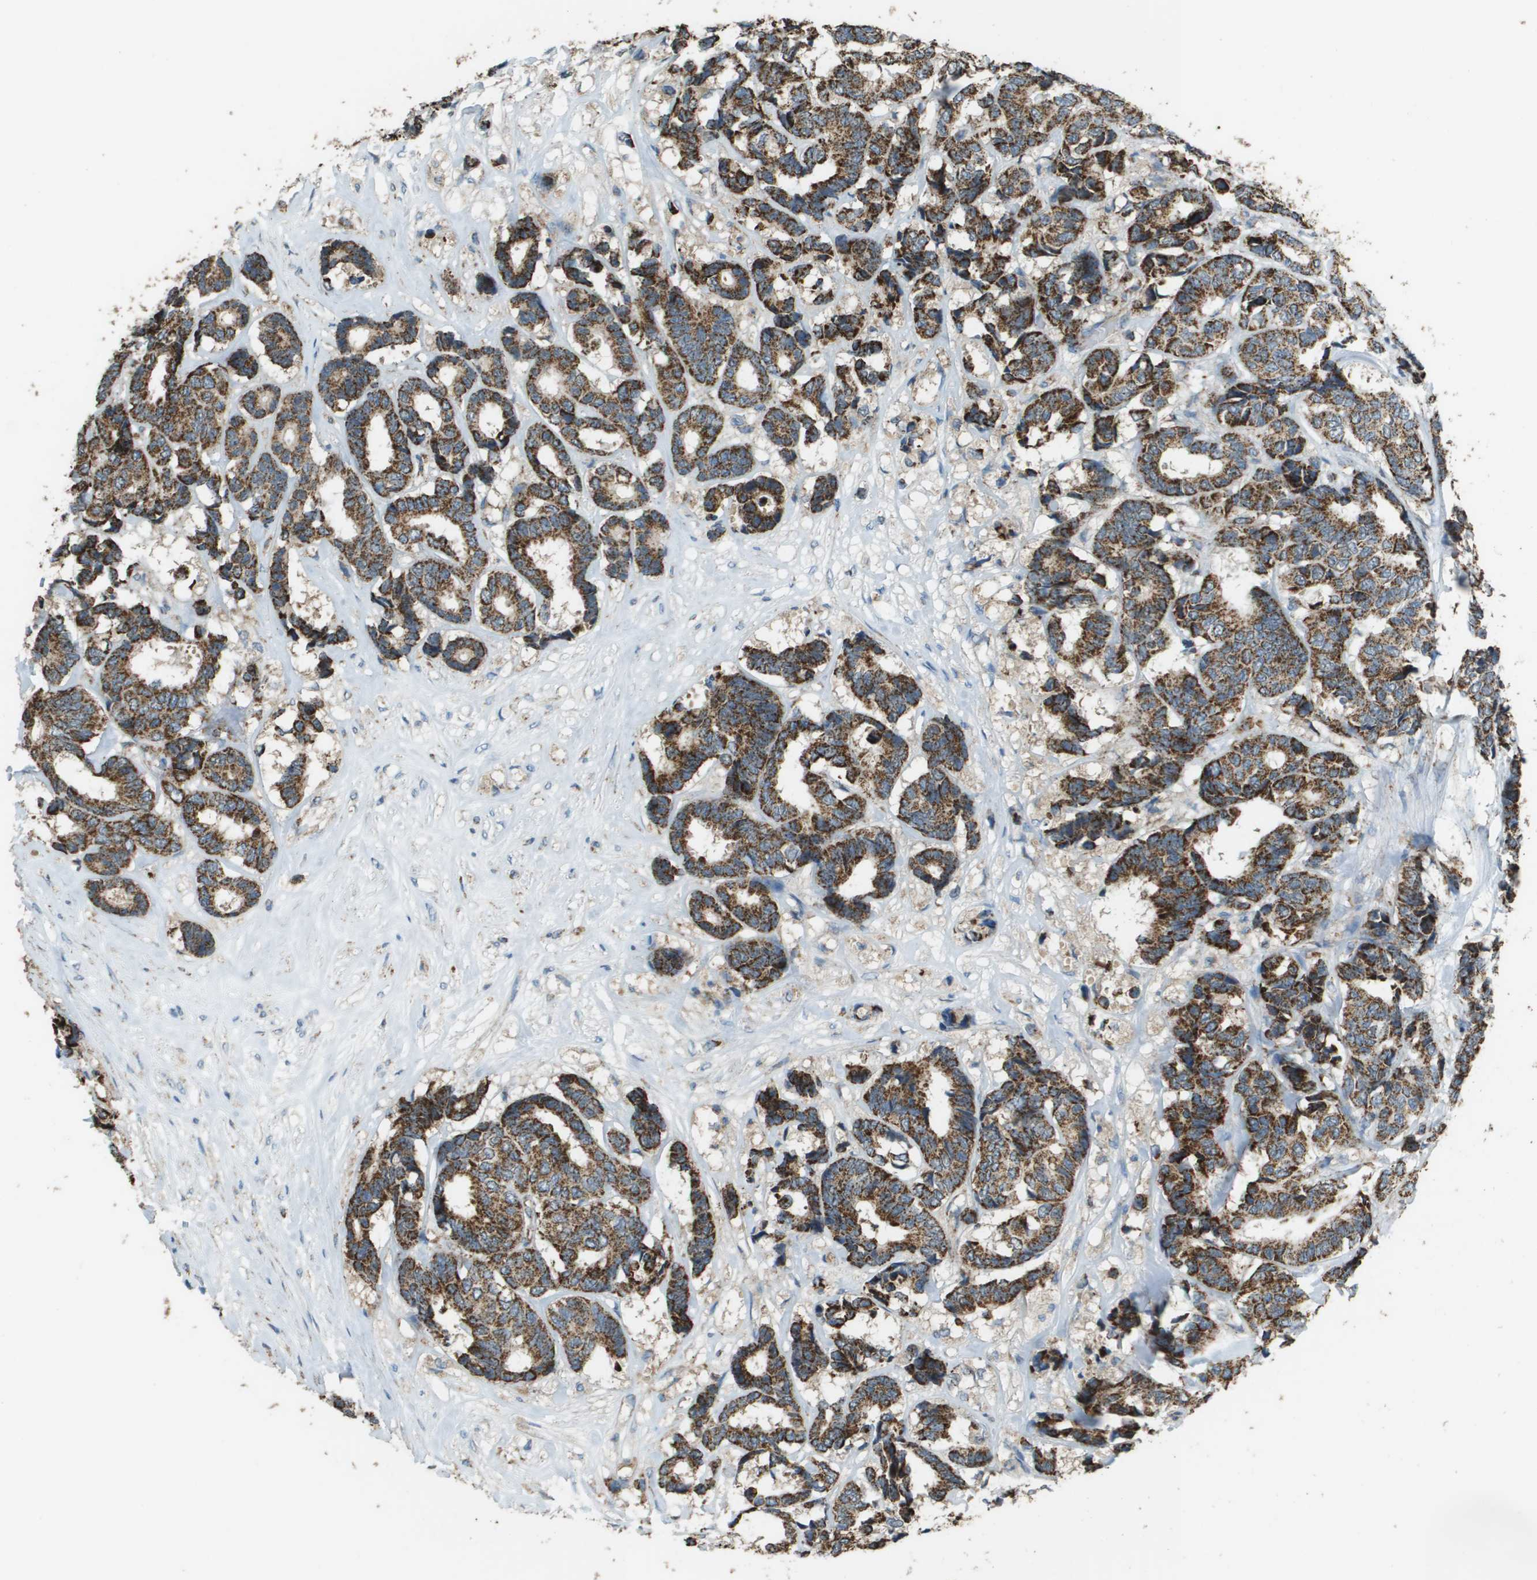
{"staining": {"intensity": "strong", "quantity": ">75%", "location": "cytoplasmic/membranous"}, "tissue": "breast cancer", "cell_type": "Tumor cells", "image_type": "cancer", "snomed": [{"axis": "morphology", "description": "Duct carcinoma"}, {"axis": "topography", "description": "Breast"}], "caption": "Human breast cancer stained for a protein (brown) reveals strong cytoplasmic/membranous positive staining in about >75% of tumor cells.", "gene": "FH", "patient": {"sex": "female", "age": 87}}